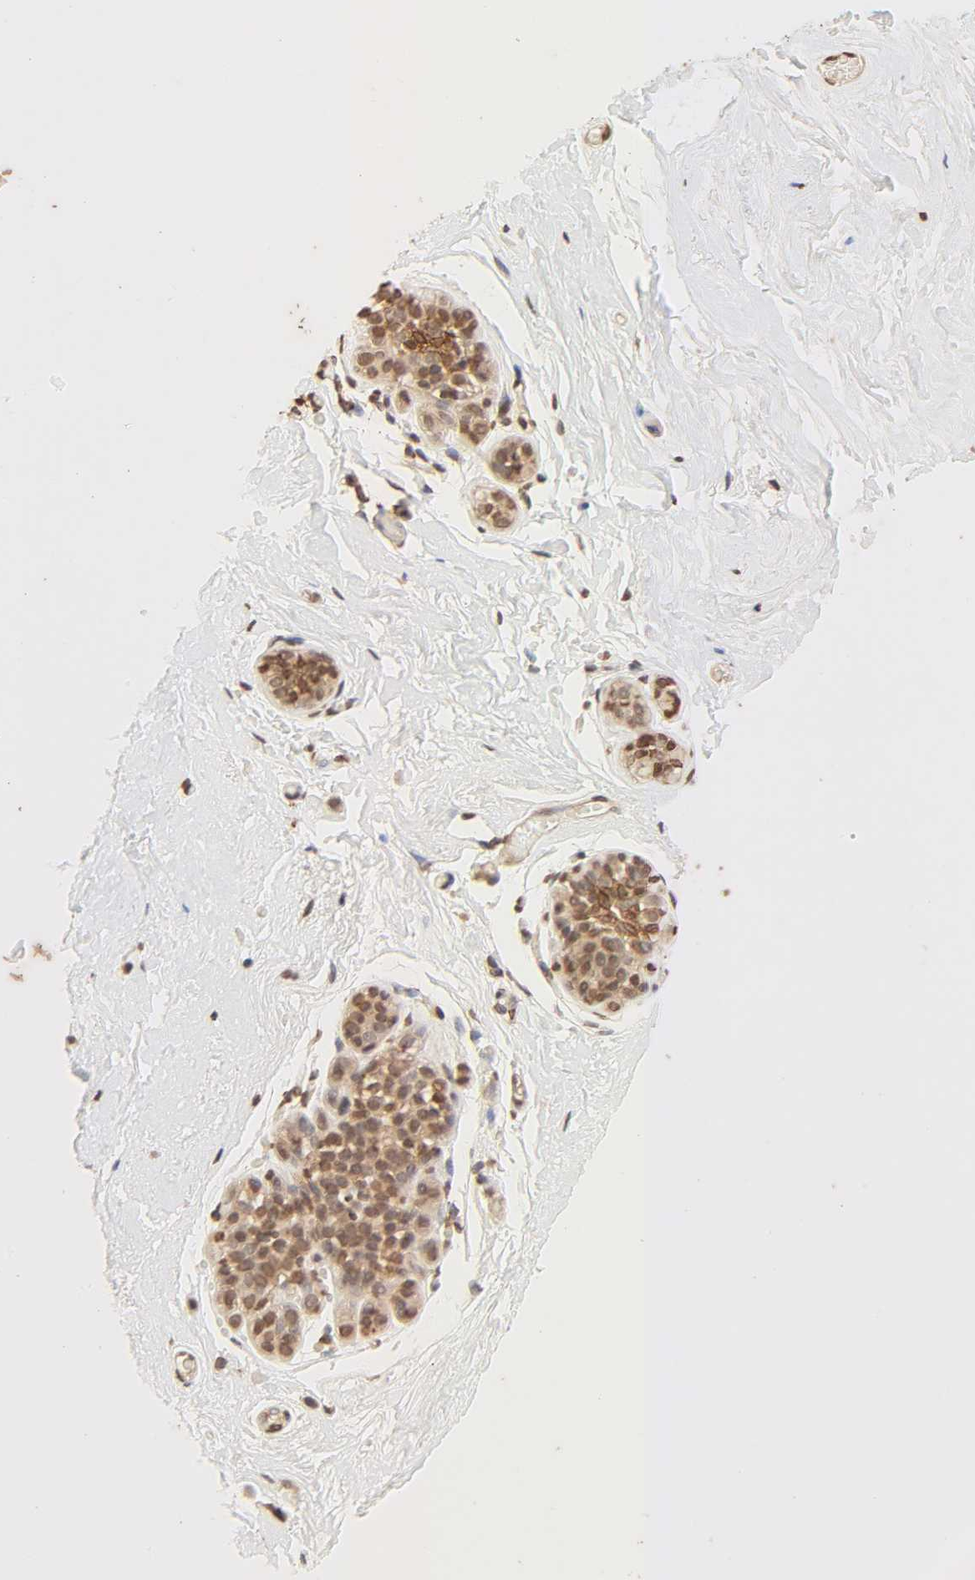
{"staining": {"intensity": "strong", "quantity": ">75%", "location": "nuclear"}, "tissue": "breast", "cell_type": "Adipocytes", "image_type": "normal", "snomed": [{"axis": "morphology", "description": "Normal tissue, NOS"}, {"axis": "topography", "description": "Breast"}], "caption": "Immunohistochemistry staining of unremarkable breast, which exhibits high levels of strong nuclear positivity in approximately >75% of adipocytes indicating strong nuclear protein expression. The staining was performed using DAB (3,3'-diaminobenzidine) (brown) for protein detection and nuclei were counterstained in hematoxylin (blue).", "gene": "TBL1X", "patient": {"sex": "female", "age": 75}}